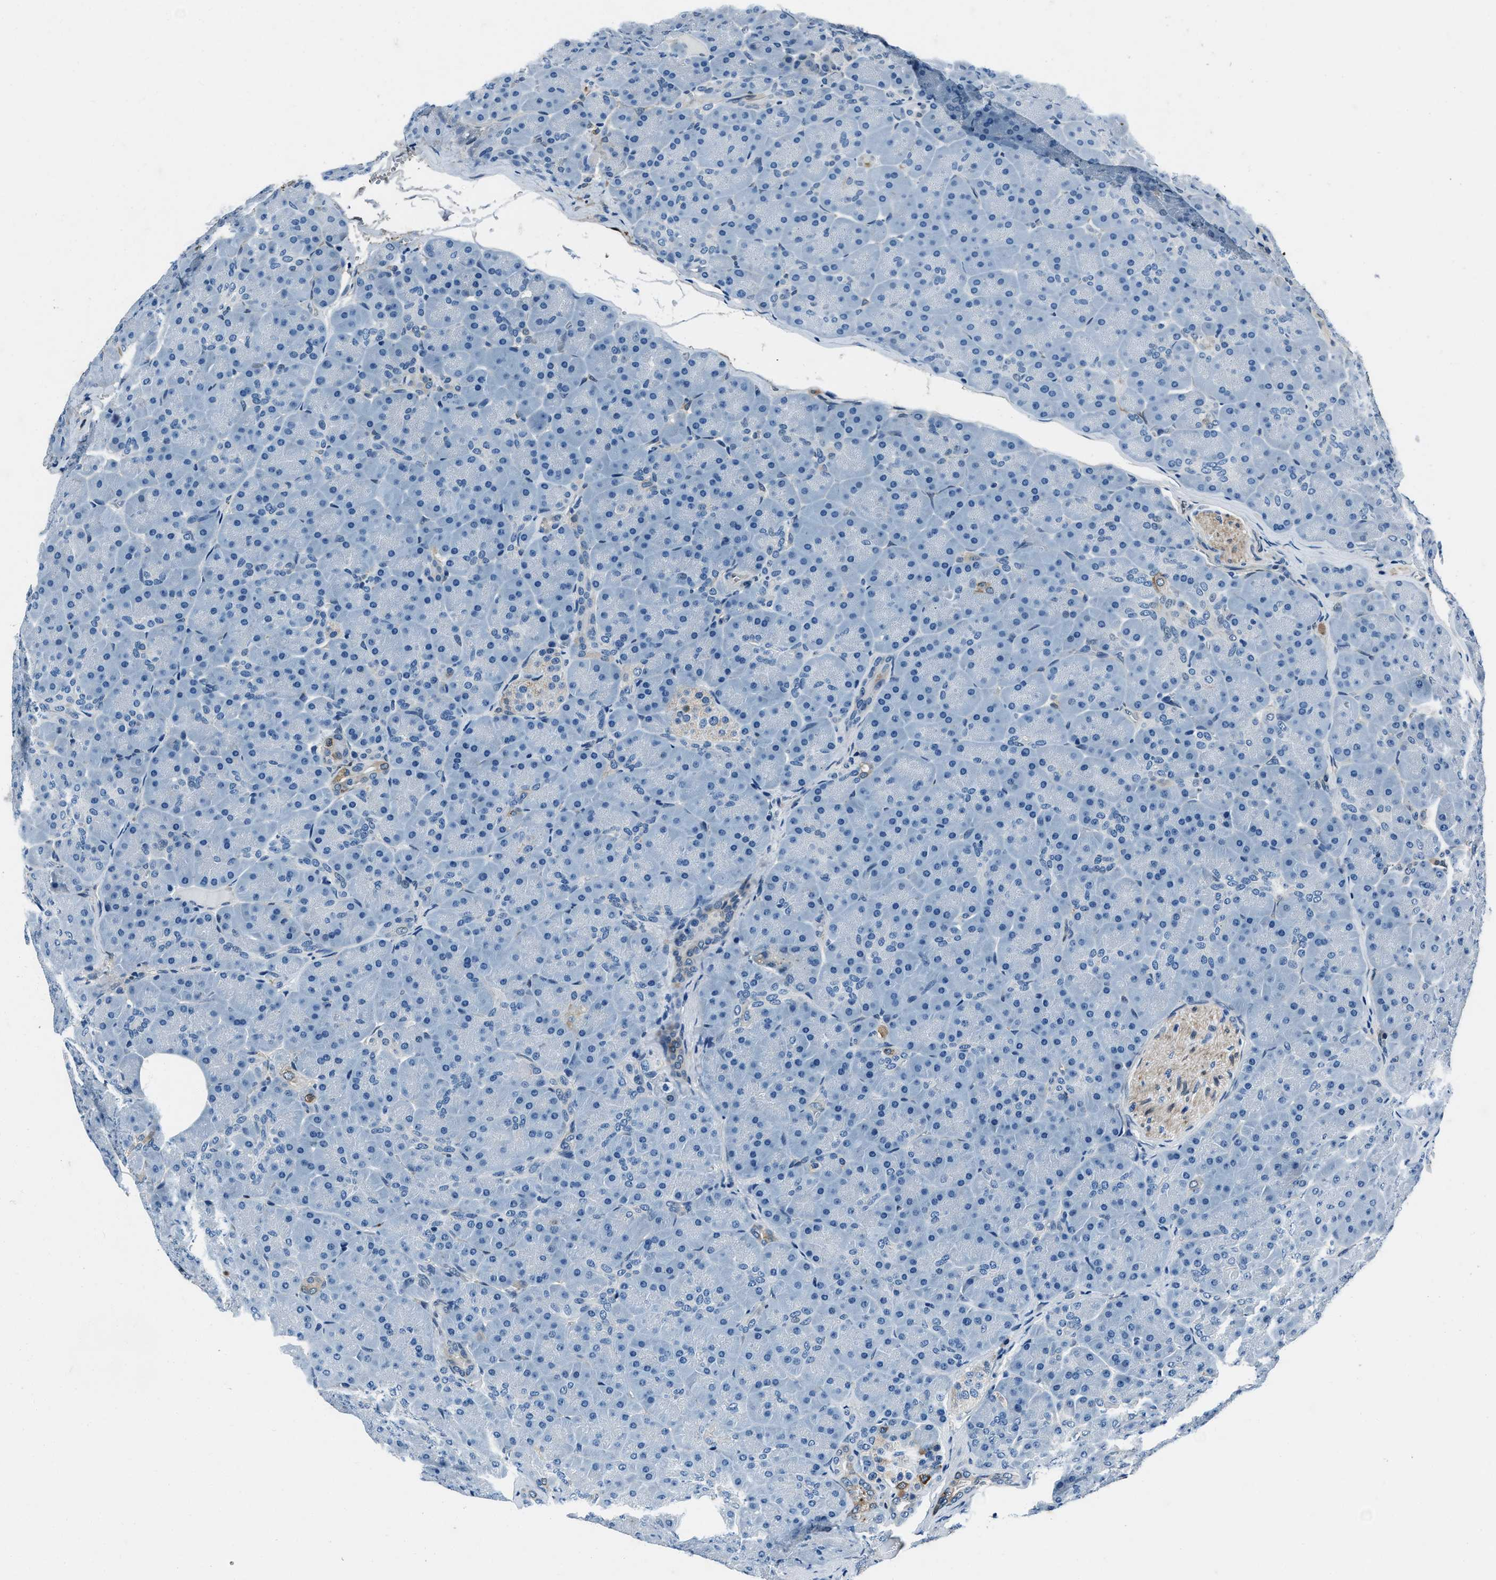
{"staining": {"intensity": "negative", "quantity": "none", "location": "none"}, "tissue": "pancreas", "cell_type": "Exocrine glandular cells", "image_type": "normal", "snomed": [{"axis": "morphology", "description": "Normal tissue, NOS"}, {"axis": "topography", "description": "Pancreas"}], "caption": "An immunohistochemistry photomicrograph of benign pancreas is shown. There is no staining in exocrine glandular cells of pancreas.", "gene": "PTPDC1", "patient": {"sex": "male", "age": 66}}